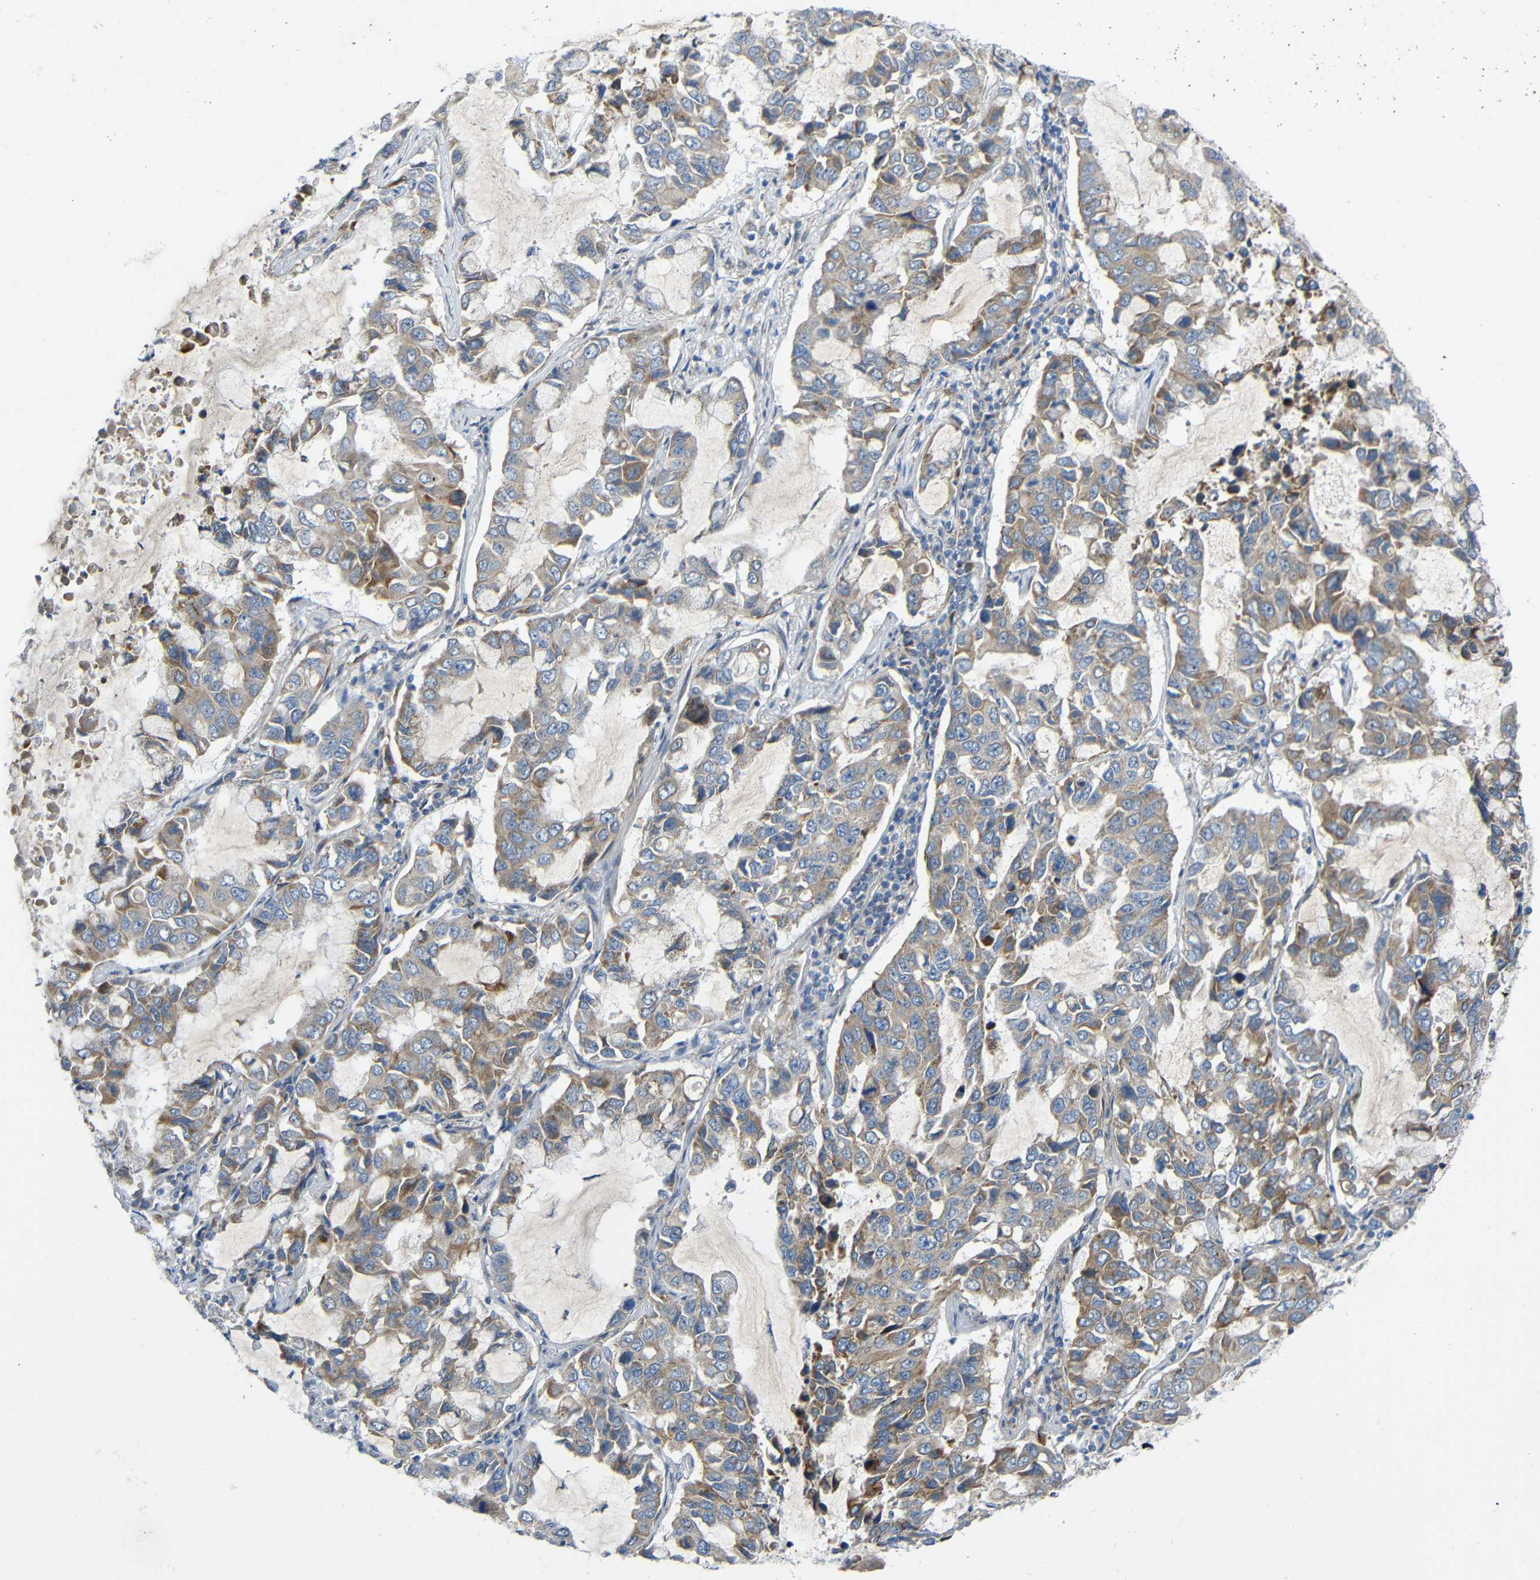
{"staining": {"intensity": "weak", "quantity": "25%-75%", "location": "cytoplasmic/membranous"}, "tissue": "lung cancer", "cell_type": "Tumor cells", "image_type": "cancer", "snomed": [{"axis": "morphology", "description": "Adenocarcinoma, NOS"}, {"axis": "topography", "description": "Lung"}], "caption": "Protein expression analysis of lung cancer (adenocarcinoma) shows weak cytoplasmic/membranous expression in about 25%-75% of tumor cells.", "gene": "TMEM25", "patient": {"sex": "male", "age": 64}}